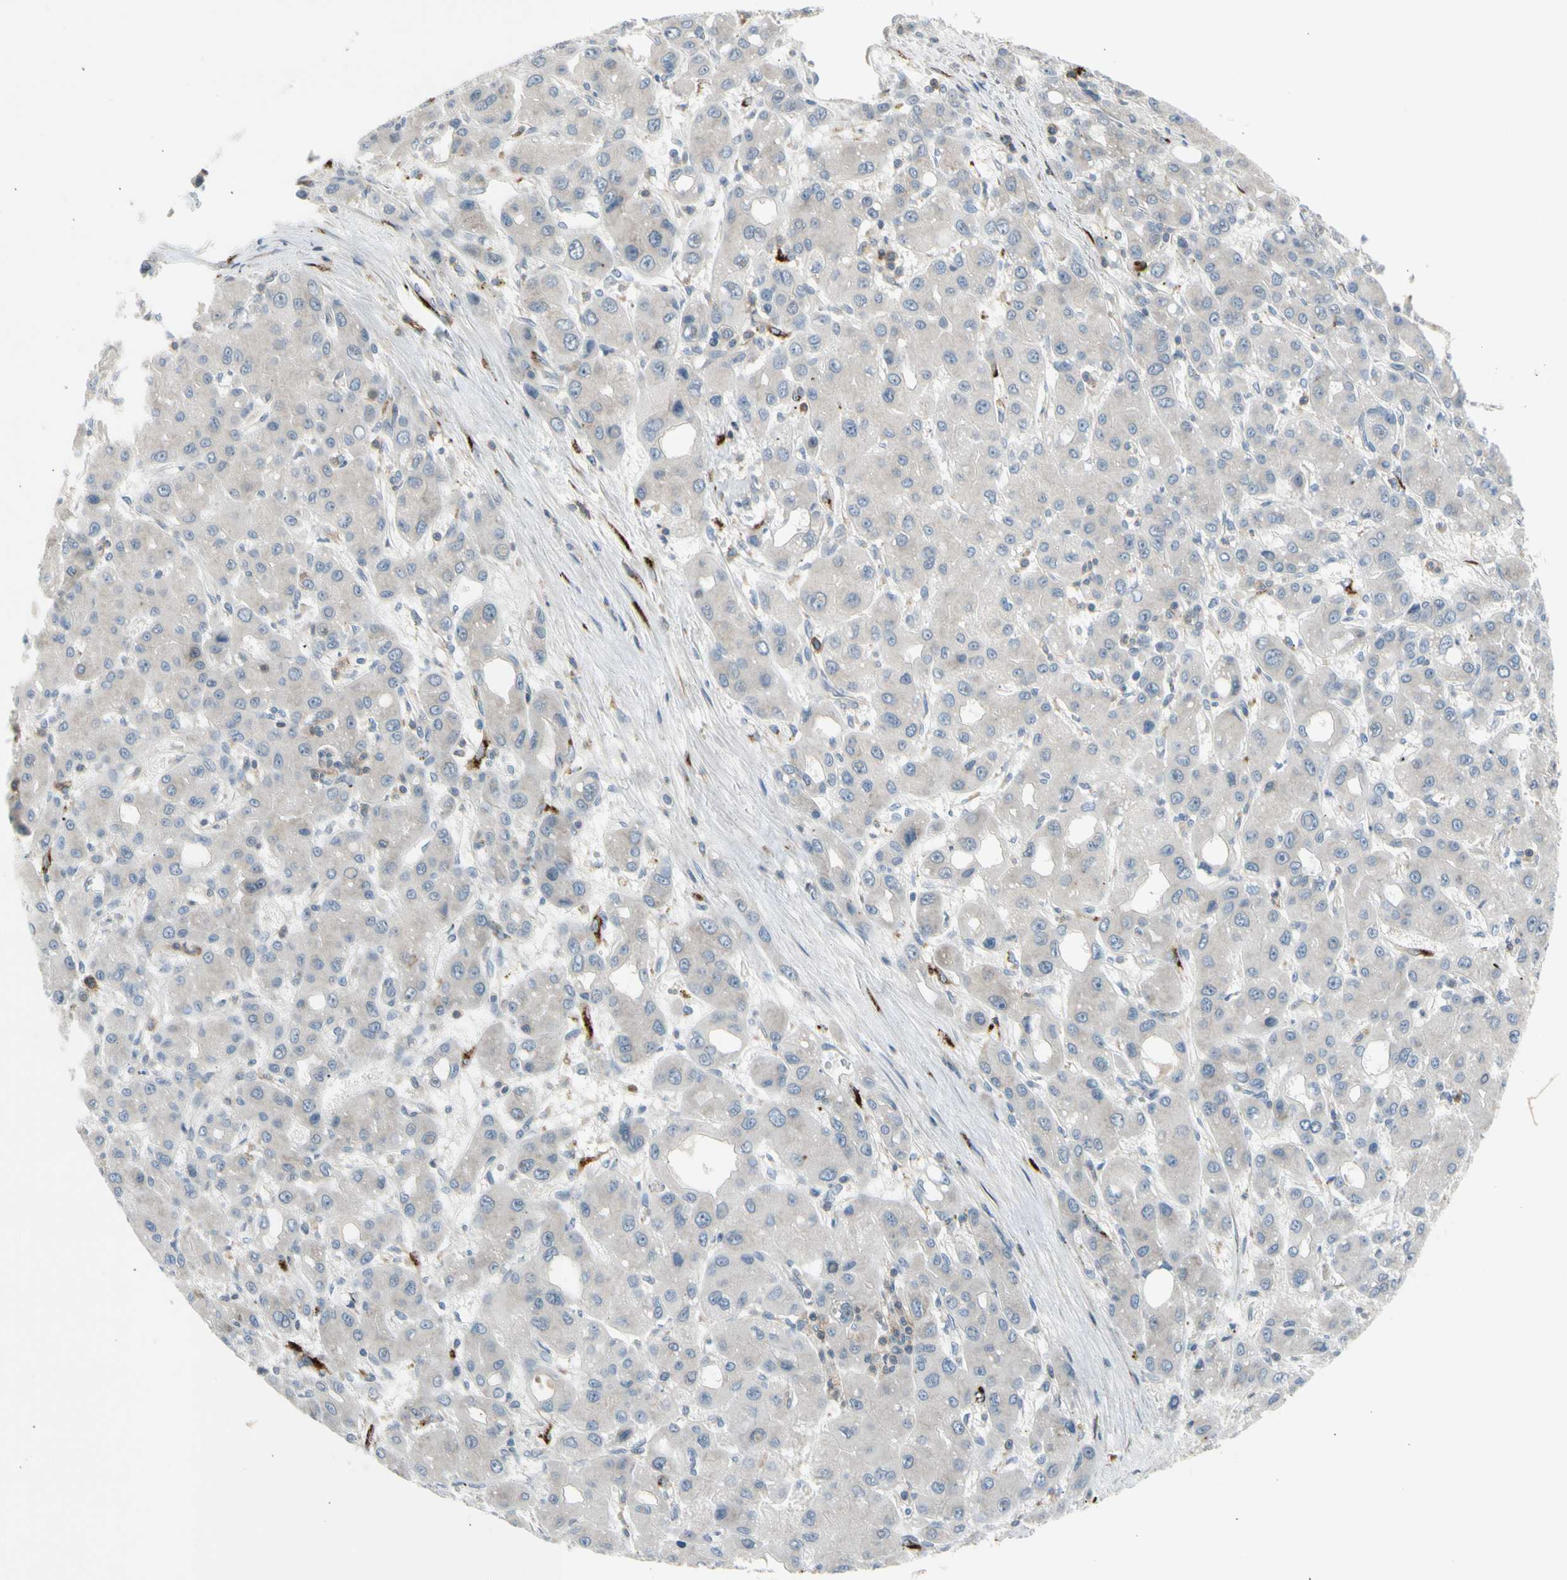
{"staining": {"intensity": "negative", "quantity": "none", "location": "none"}, "tissue": "liver cancer", "cell_type": "Tumor cells", "image_type": "cancer", "snomed": [{"axis": "morphology", "description": "Carcinoma, Hepatocellular, NOS"}, {"axis": "topography", "description": "Liver"}], "caption": "This is an immunohistochemistry (IHC) image of hepatocellular carcinoma (liver). There is no expression in tumor cells.", "gene": "GALNT5", "patient": {"sex": "male", "age": 55}}